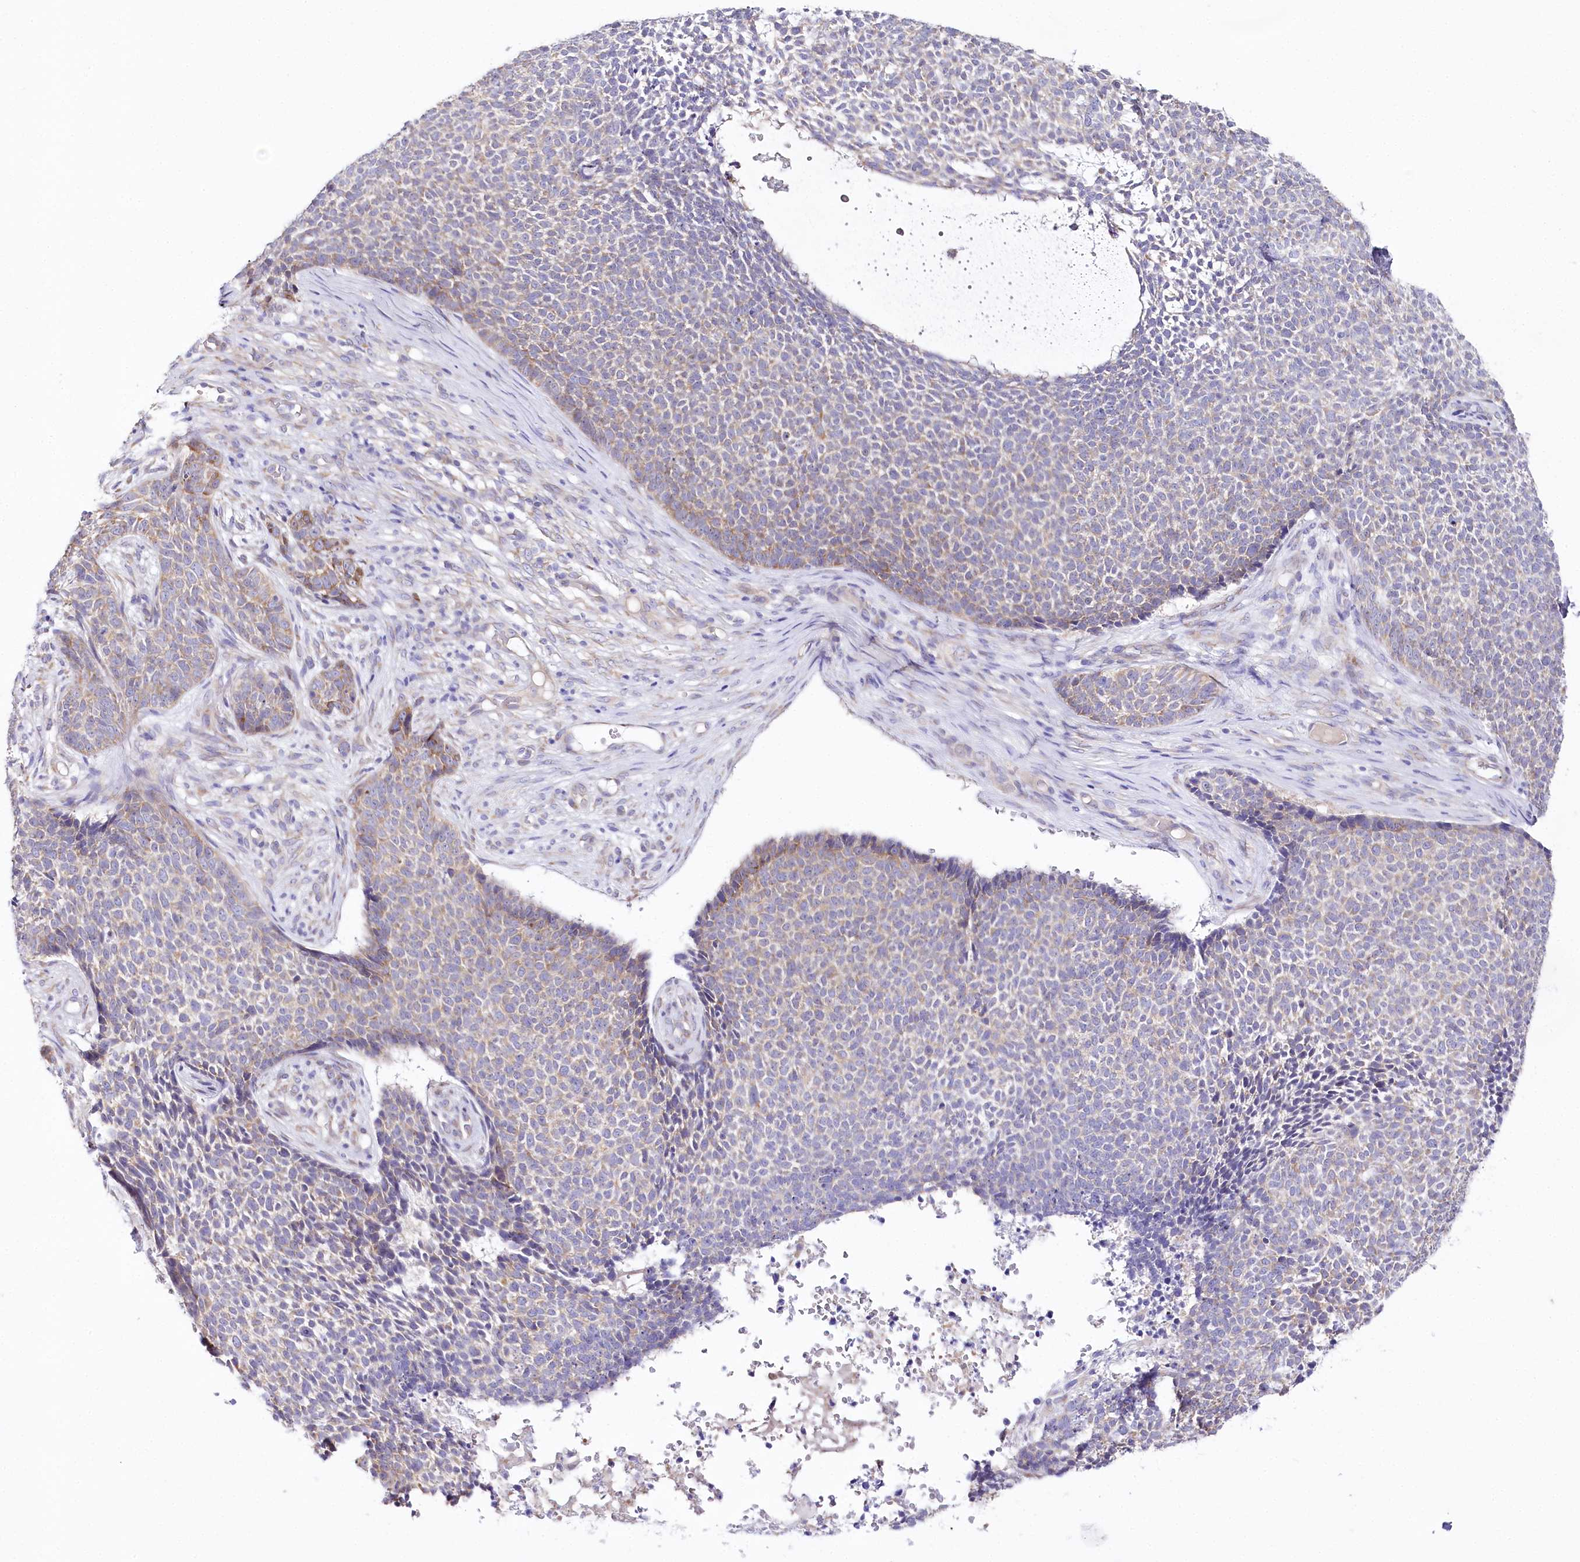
{"staining": {"intensity": "moderate", "quantity": "25%-75%", "location": "cytoplasmic/membranous"}, "tissue": "skin cancer", "cell_type": "Tumor cells", "image_type": "cancer", "snomed": [{"axis": "morphology", "description": "Basal cell carcinoma"}, {"axis": "topography", "description": "Skin"}], "caption": "Protein staining demonstrates moderate cytoplasmic/membranous staining in approximately 25%-75% of tumor cells in skin cancer. (DAB (3,3'-diaminobenzidine) IHC, brown staining for protein, blue staining for nuclei).", "gene": "CSN3", "patient": {"sex": "female", "age": 84}}